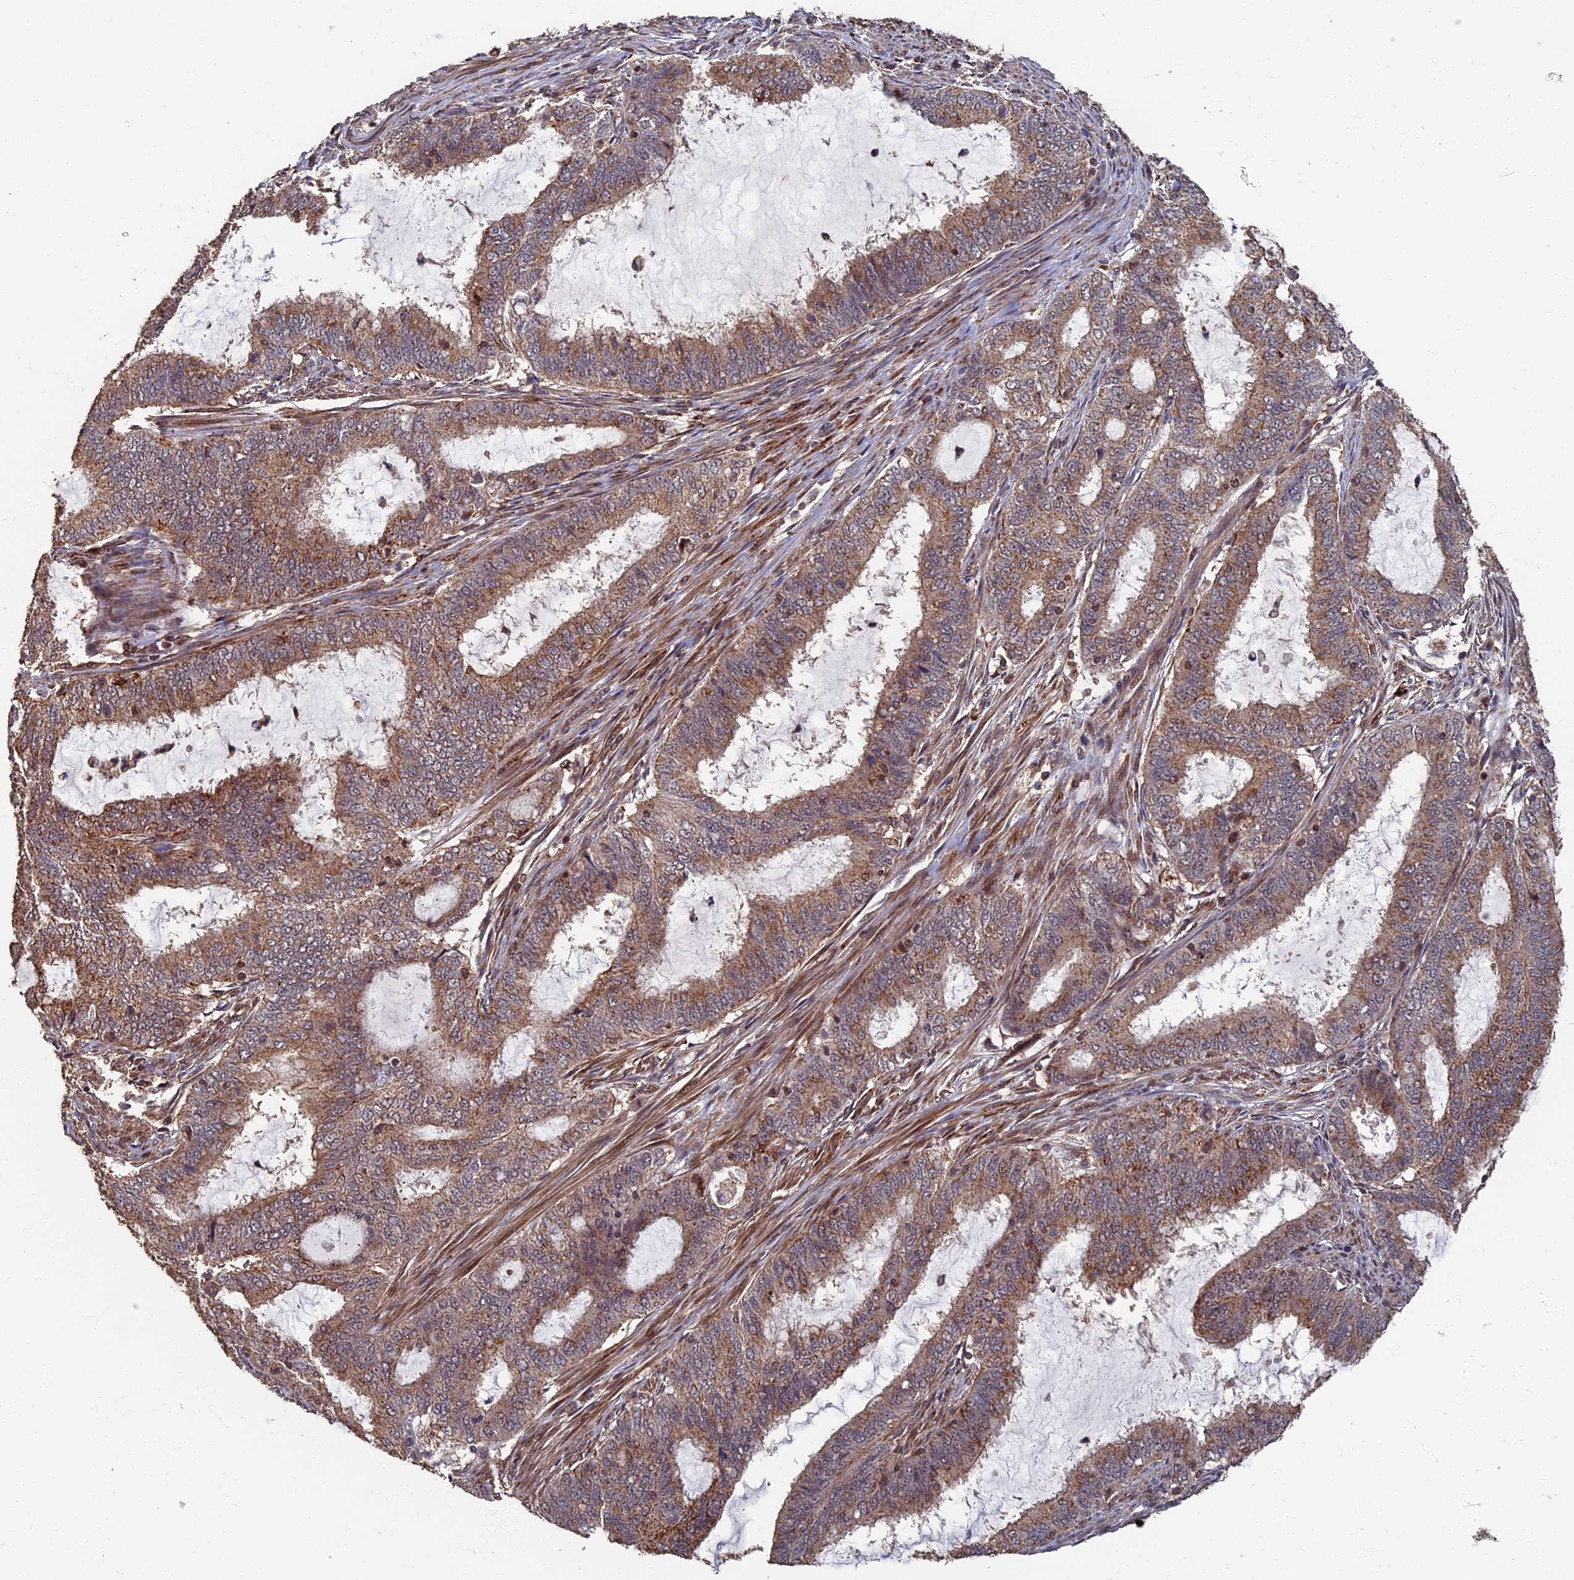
{"staining": {"intensity": "moderate", "quantity": ">75%", "location": "cytoplasmic/membranous"}, "tissue": "endometrial cancer", "cell_type": "Tumor cells", "image_type": "cancer", "snomed": [{"axis": "morphology", "description": "Adenocarcinoma, NOS"}, {"axis": "topography", "description": "Endometrium"}], "caption": "Human adenocarcinoma (endometrial) stained with a protein marker reveals moderate staining in tumor cells.", "gene": "RASGRF1", "patient": {"sex": "female", "age": 51}}